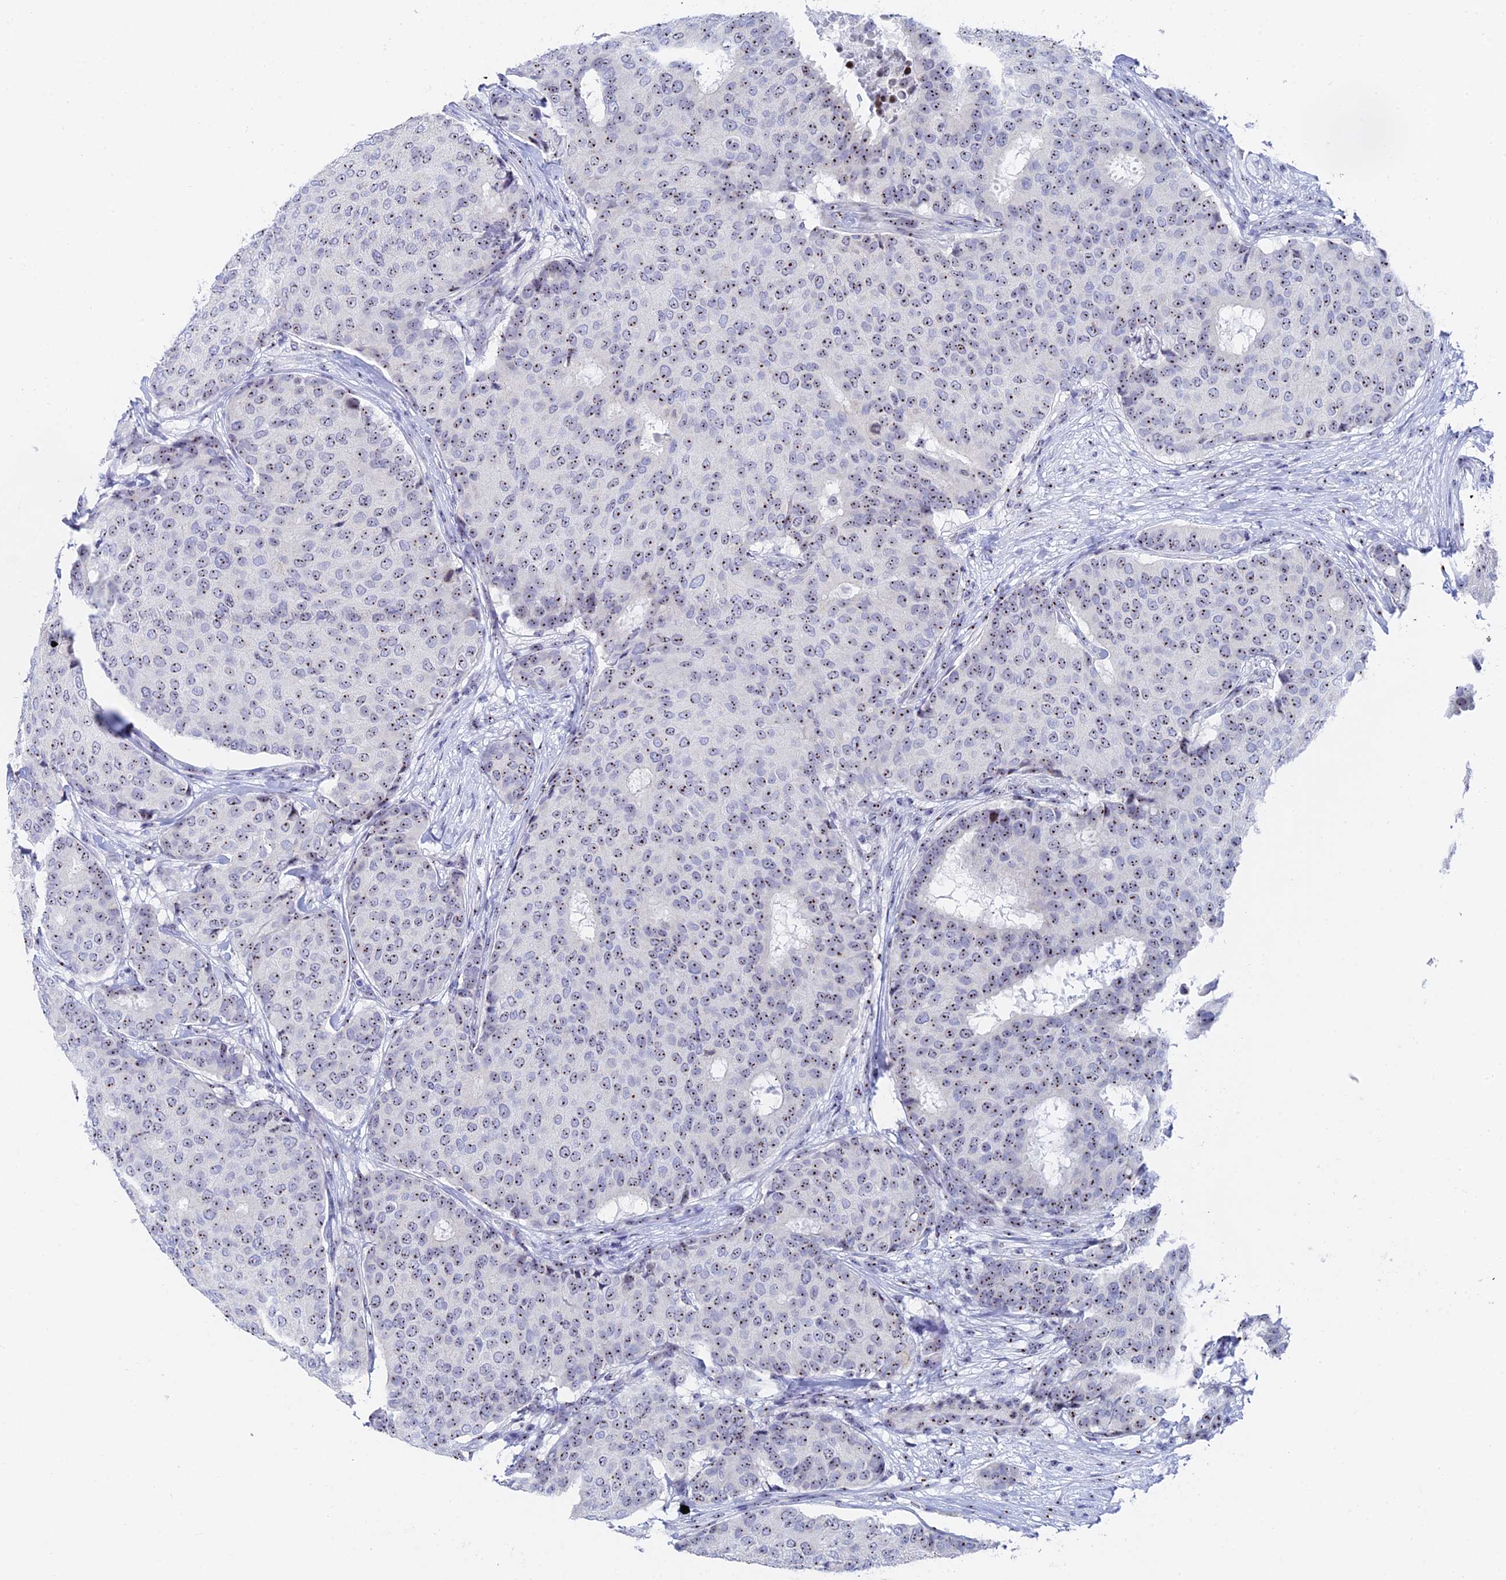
{"staining": {"intensity": "moderate", "quantity": "25%-75%", "location": "nuclear"}, "tissue": "breast cancer", "cell_type": "Tumor cells", "image_type": "cancer", "snomed": [{"axis": "morphology", "description": "Duct carcinoma"}, {"axis": "topography", "description": "Breast"}], "caption": "IHC staining of breast infiltrating ductal carcinoma, which shows medium levels of moderate nuclear positivity in about 25%-75% of tumor cells indicating moderate nuclear protein expression. The staining was performed using DAB (brown) for protein detection and nuclei were counterstained in hematoxylin (blue).", "gene": "RSL1D1", "patient": {"sex": "female", "age": 75}}